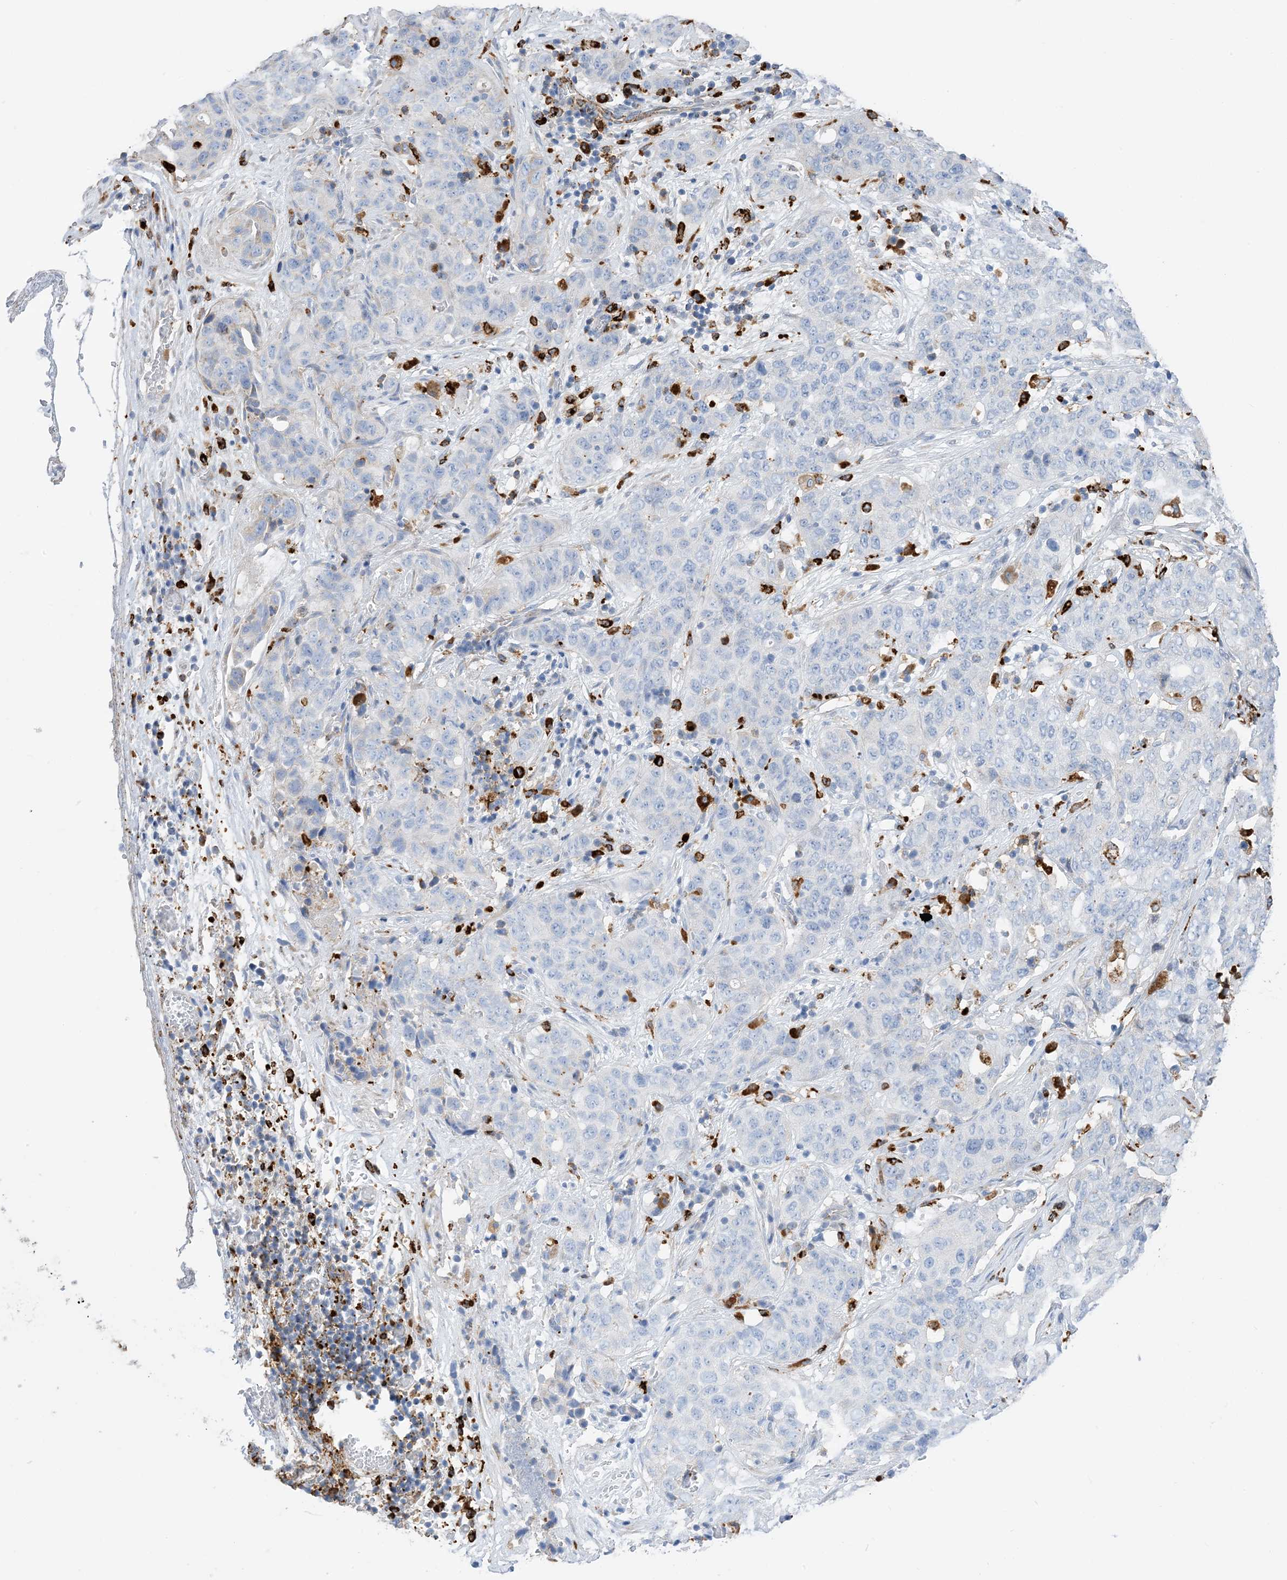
{"staining": {"intensity": "negative", "quantity": "none", "location": "none"}, "tissue": "stomach cancer", "cell_type": "Tumor cells", "image_type": "cancer", "snomed": [{"axis": "morphology", "description": "Normal tissue, NOS"}, {"axis": "morphology", "description": "Adenocarcinoma, NOS"}, {"axis": "topography", "description": "Lymph node"}, {"axis": "topography", "description": "Stomach"}], "caption": "This micrograph is of adenocarcinoma (stomach) stained with immunohistochemistry (IHC) to label a protein in brown with the nuclei are counter-stained blue. There is no staining in tumor cells.", "gene": "DPH3", "patient": {"sex": "male", "age": 48}}